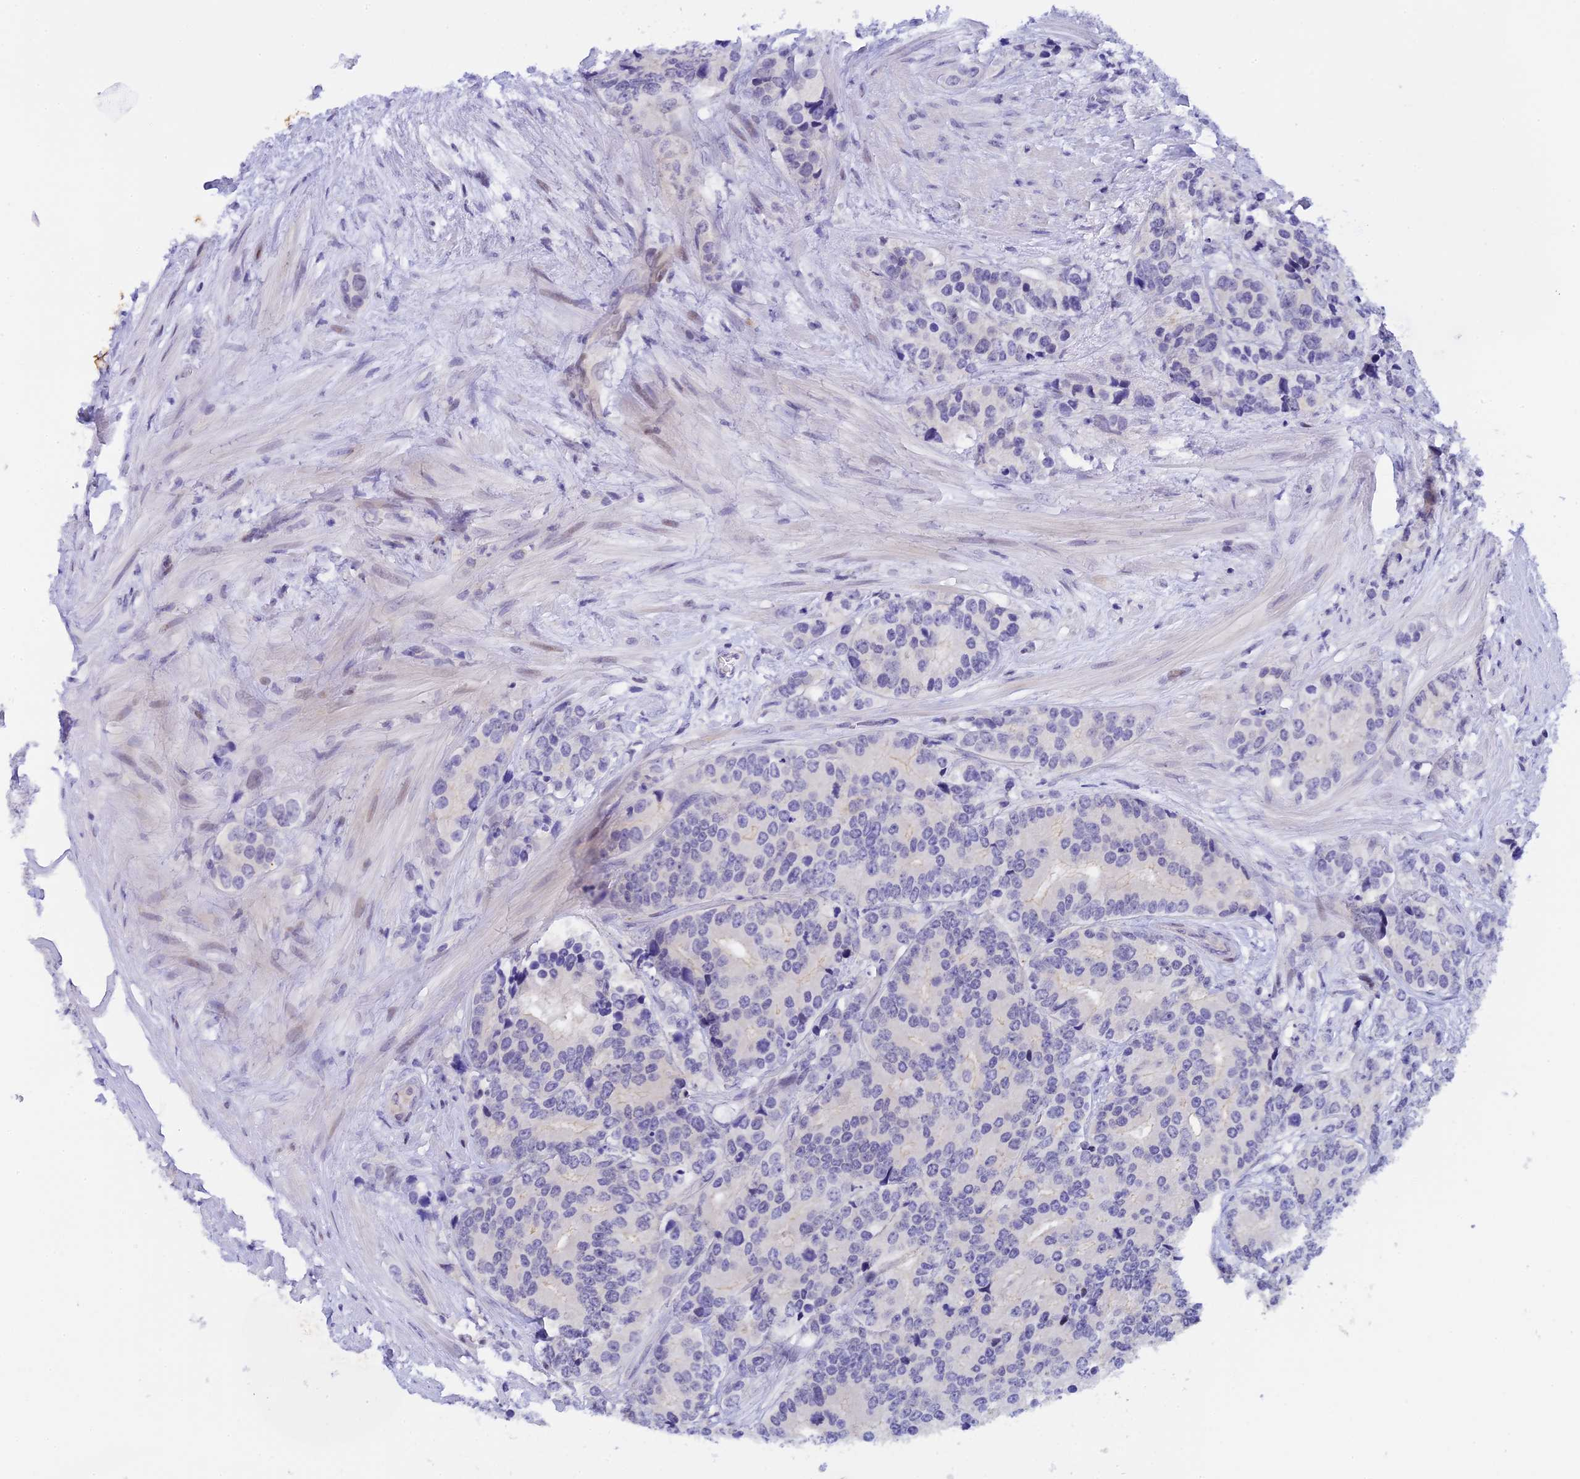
{"staining": {"intensity": "negative", "quantity": "none", "location": "none"}, "tissue": "prostate cancer", "cell_type": "Tumor cells", "image_type": "cancer", "snomed": [{"axis": "morphology", "description": "Adenocarcinoma, High grade"}, {"axis": "topography", "description": "Prostate"}], "caption": "Prostate cancer (high-grade adenocarcinoma) stained for a protein using IHC demonstrates no expression tumor cells.", "gene": "RASGEF1B", "patient": {"sex": "male", "age": 62}}